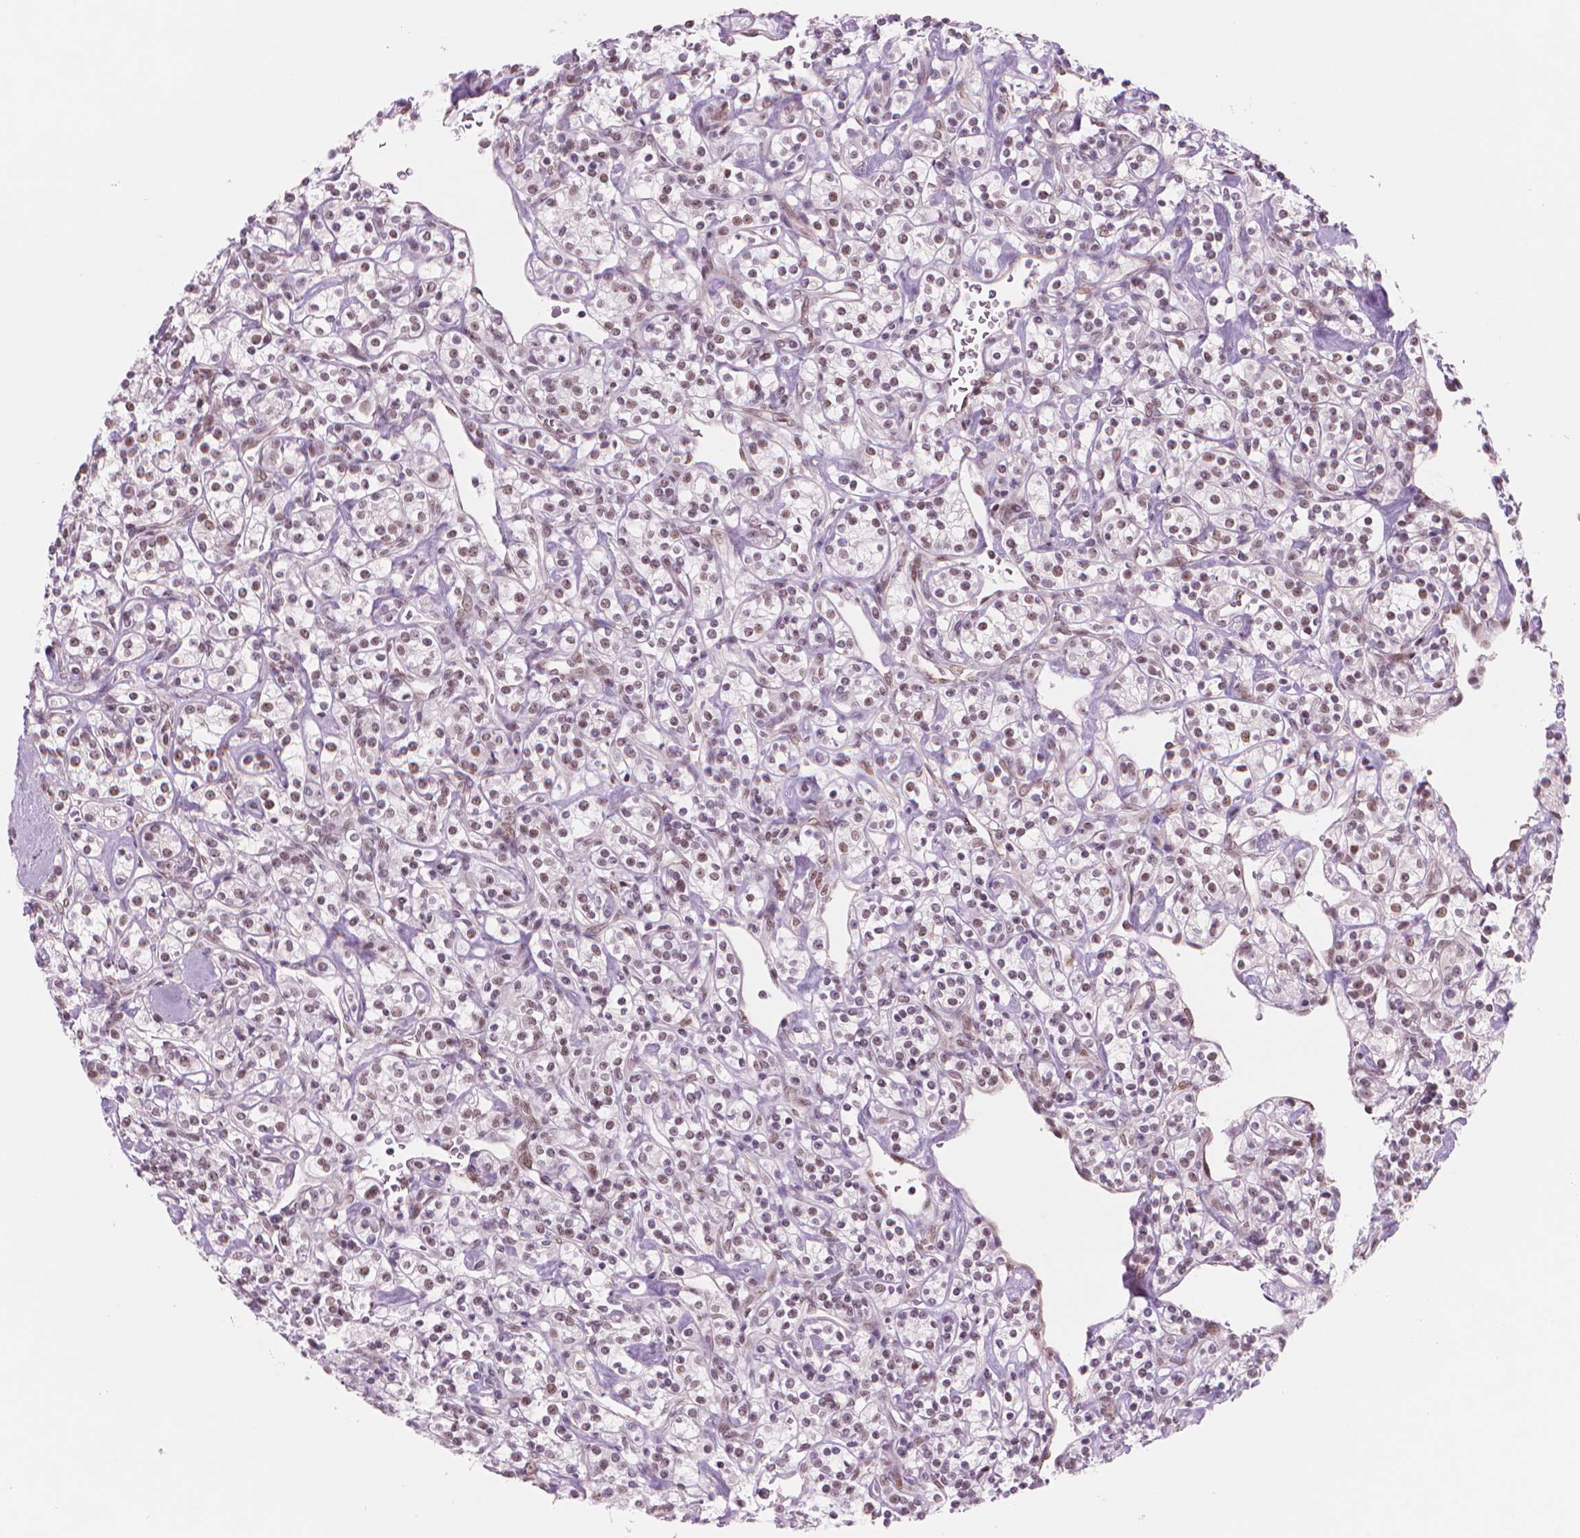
{"staining": {"intensity": "weak", "quantity": "25%-75%", "location": "nuclear"}, "tissue": "renal cancer", "cell_type": "Tumor cells", "image_type": "cancer", "snomed": [{"axis": "morphology", "description": "Adenocarcinoma, NOS"}, {"axis": "topography", "description": "Kidney"}], "caption": "Renal cancer stained for a protein (brown) demonstrates weak nuclear positive expression in approximately 25%-75% of tumor cells.", "gene": "POLR3D", "patient": {"sex": "male", "age": 77}}